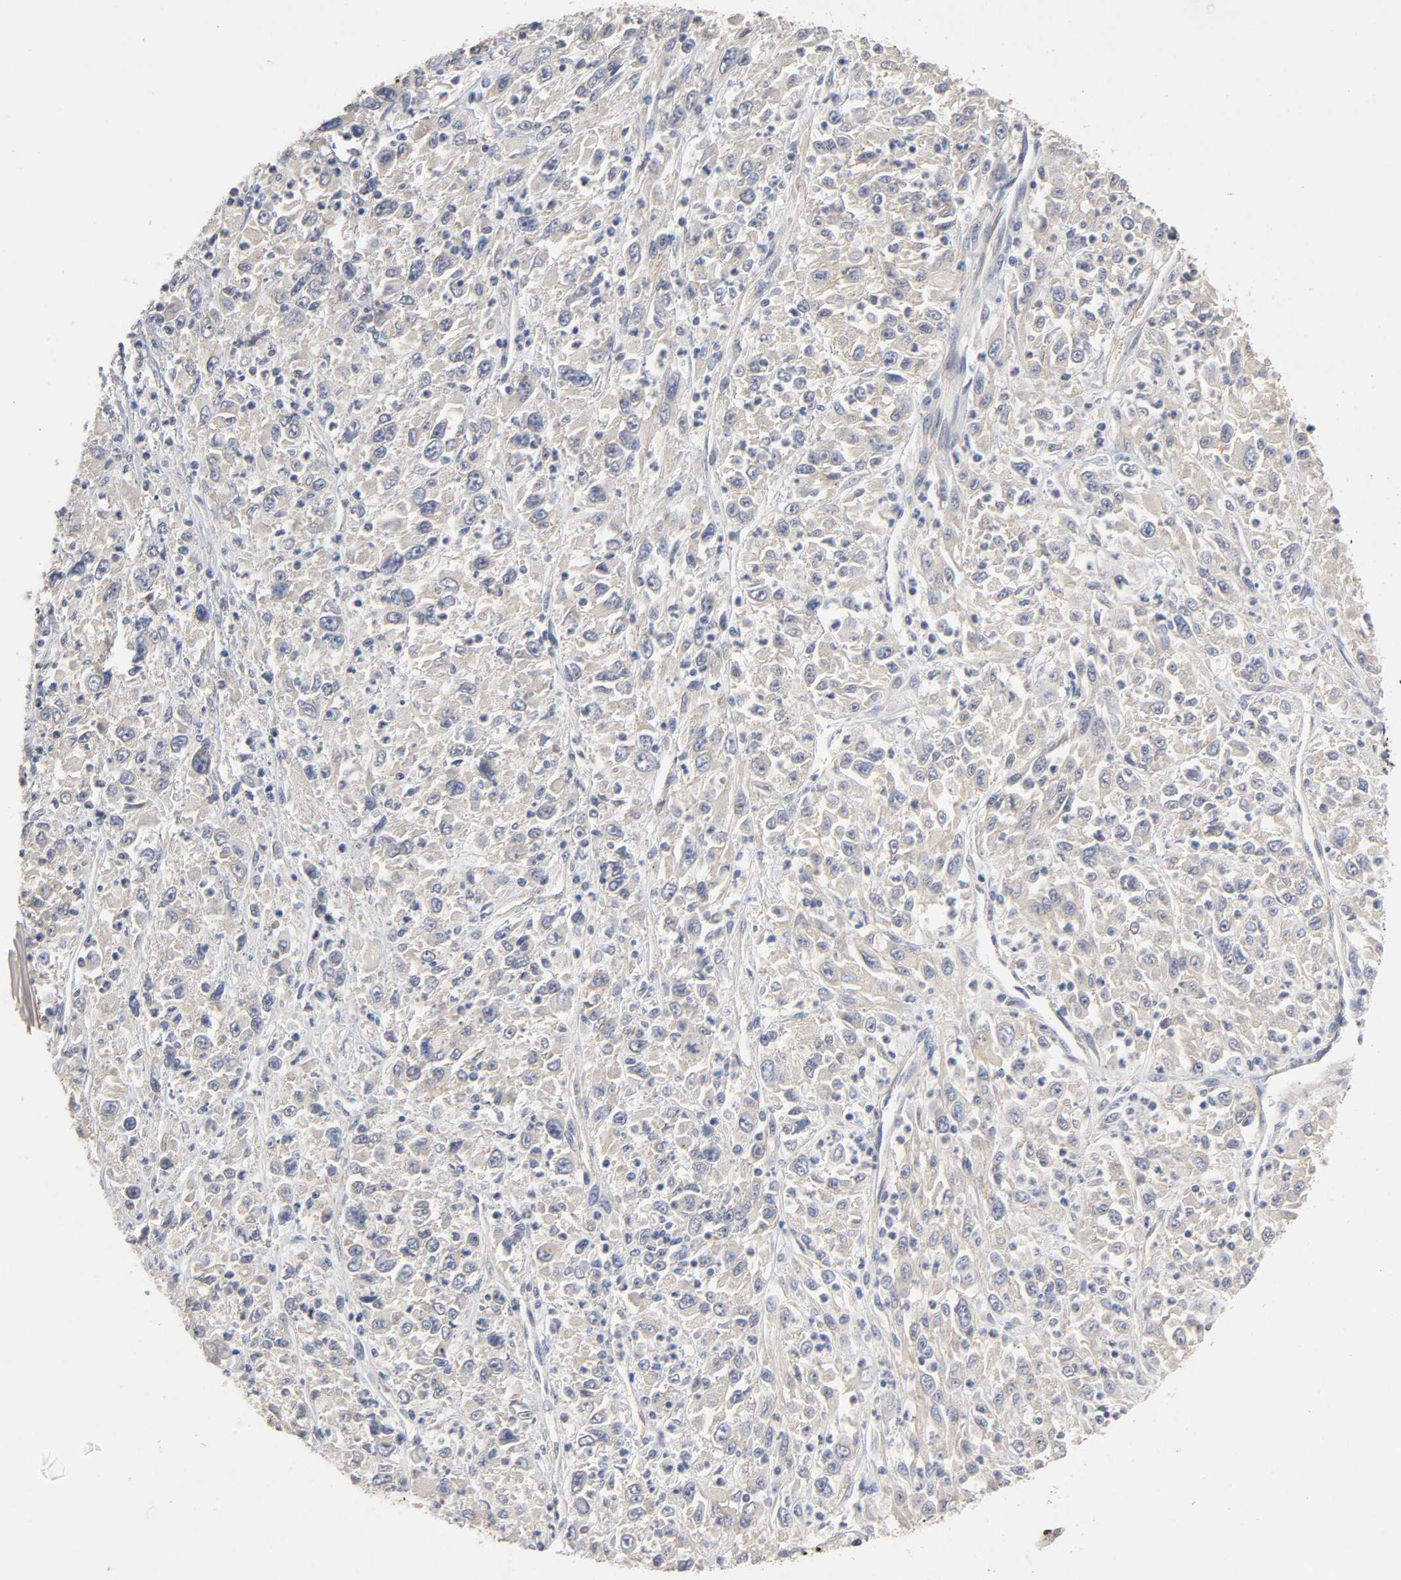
{"staining": {"intensity": "weak", "quantity": ">75%", "location": "cytoplasmic/membranous"}, "tissue": "melanoma", "cell_type": "Tumor cells", "image_type": "cancer", "snomed": [{"axis": "morphology", "description": "Malignant melanoma, Metastatic site"}, {"axis": "topography", "description": "Skin"}], "caption": "Melanoma was stained to show a protein in brown. There is low levels of weak cytoplasmic/membranous staining in approximately >75% of tumor cells.", "gene": "PDZD11", "patient": {"sex": "female", "age": 56}}